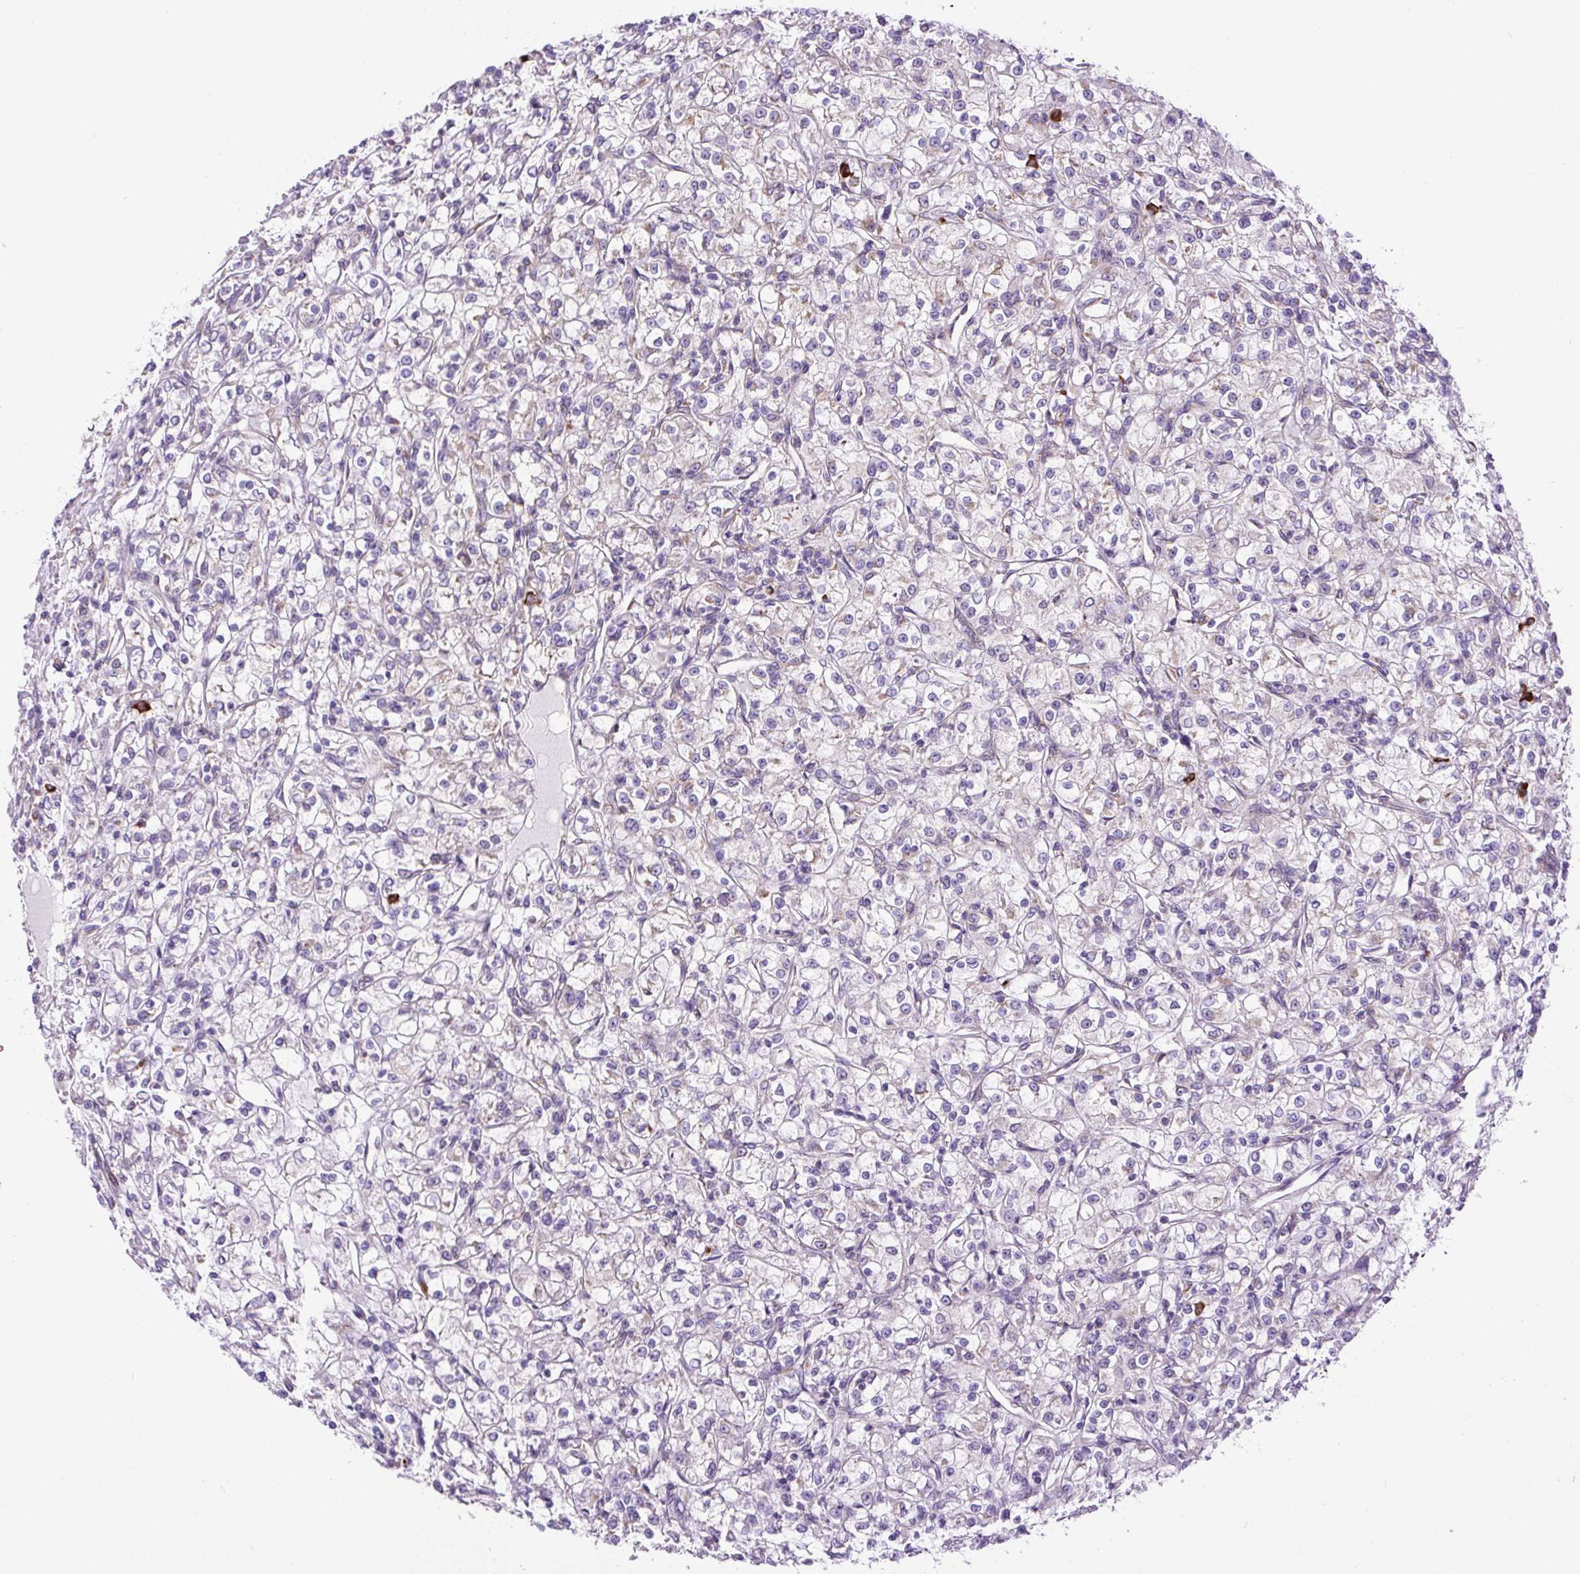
{"staining": {"intensity": "negative", "quantity": "none", "location": "none"}, "tissue": "renal cancer", "cell_type": "Tumor cells", "image_type": "cancer", "snomed": [{"axis": "morphology", "description": "Adenocarcinoma, NOS"}, {"axis": "topography", "description": "Kidney"}], "caption": "IHC of renal cancer (adenocarcinoma) displays no staining in tumor cells. Brightfield microscopy of IHC stained with DAB (brown) and hematoxylin (blue), captured at high magnification.", "gene": "DDOST", "patient": {"sex": "female", "age": 59}}